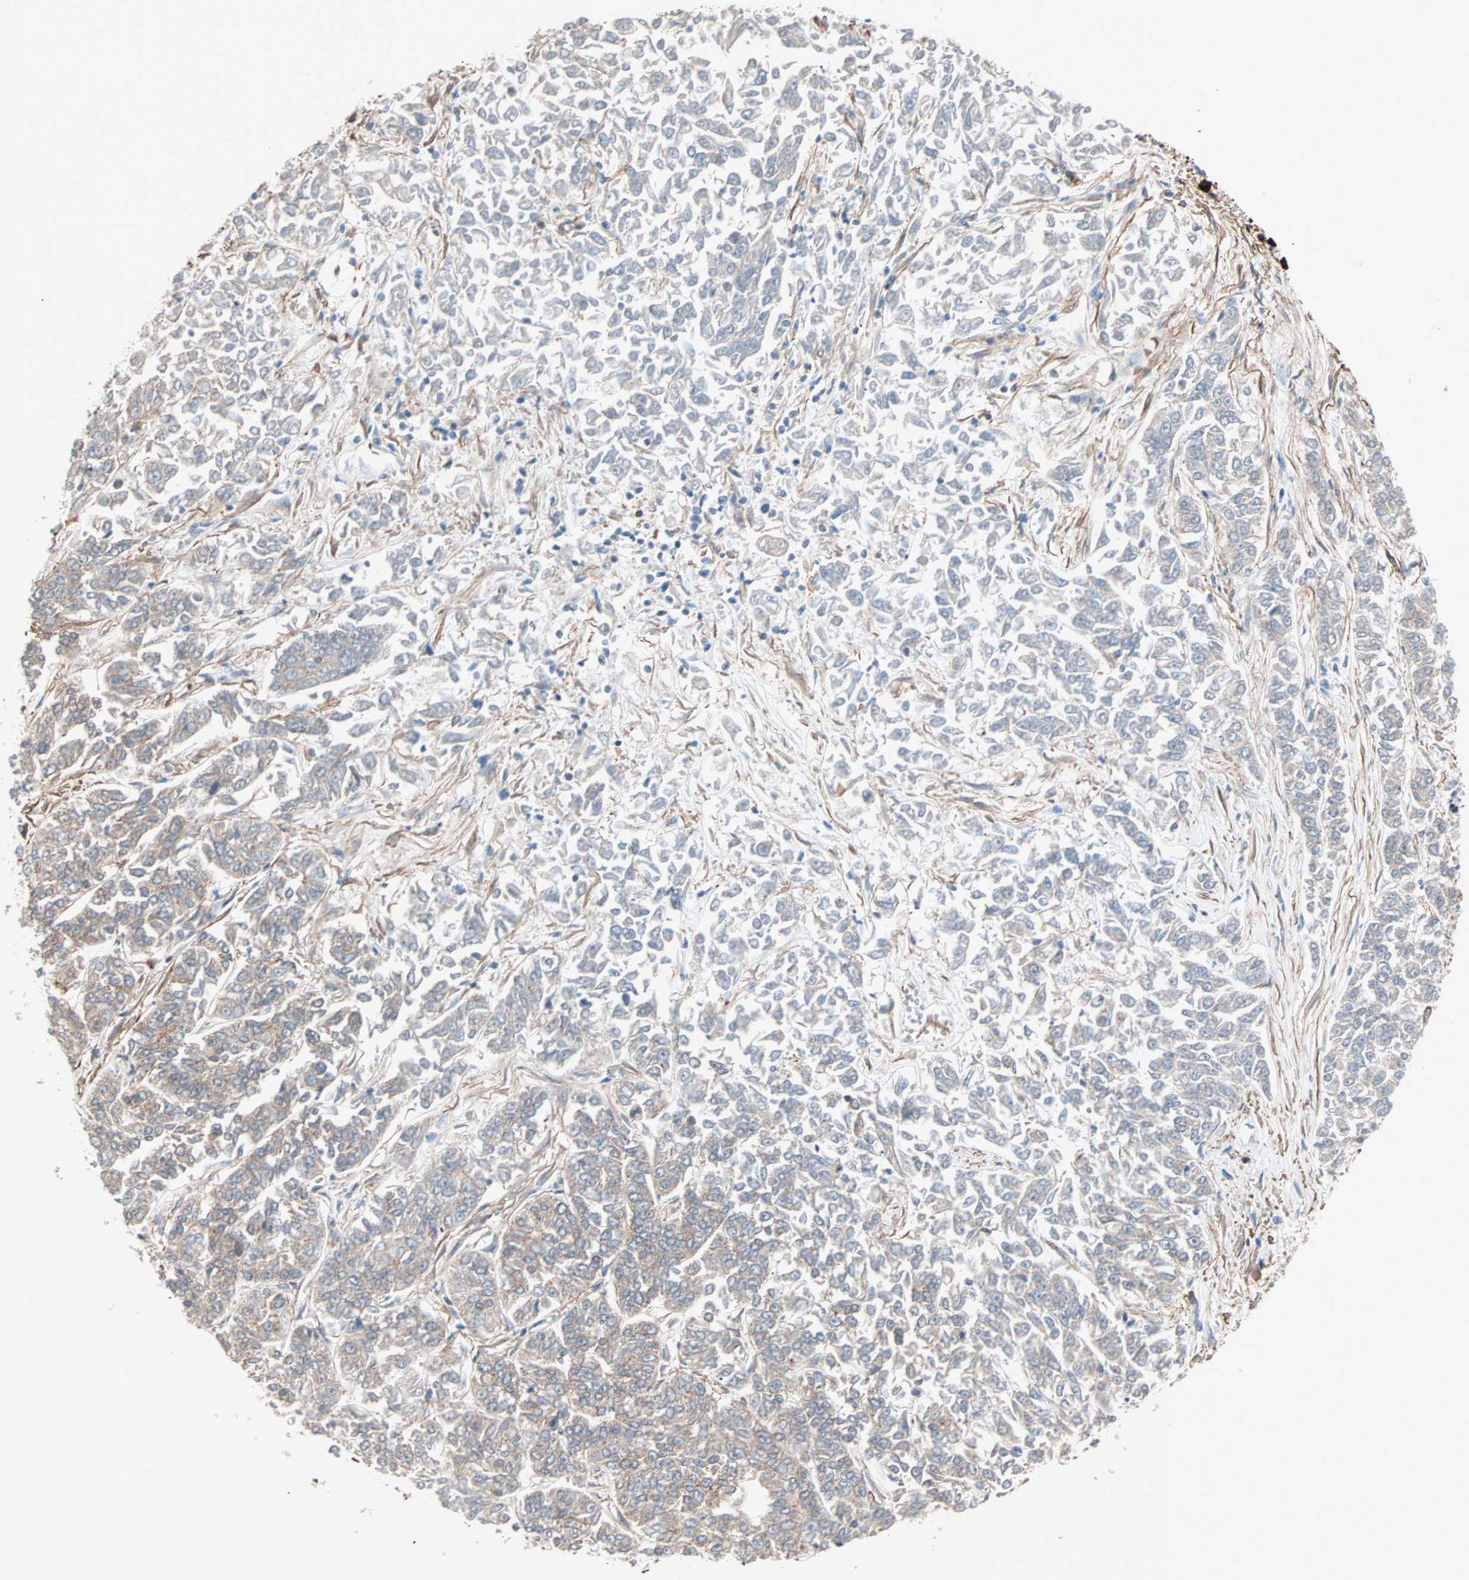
{"staining": {"intensity": "weak", "quantity": ">75%", "location": "cytoplasmic/membranous"}, "tissue": "lung cancer", "cell_type": "Tumor cells", "image_type": "cancer", "snomed": [{"axis": "morphology", "description": "Adenocarcinoma, NOS"}, {"axis": "topography", "description": "Lung"}], "caption": "This is a micrograph of immunohistochemistry staining of lung cancer (adenocarcinoma), which shows weak expression in the cytoplasmic/membranous of tumor cells.", "gene": "ALG5", "patient": {"sex": "male", "age": 84}}